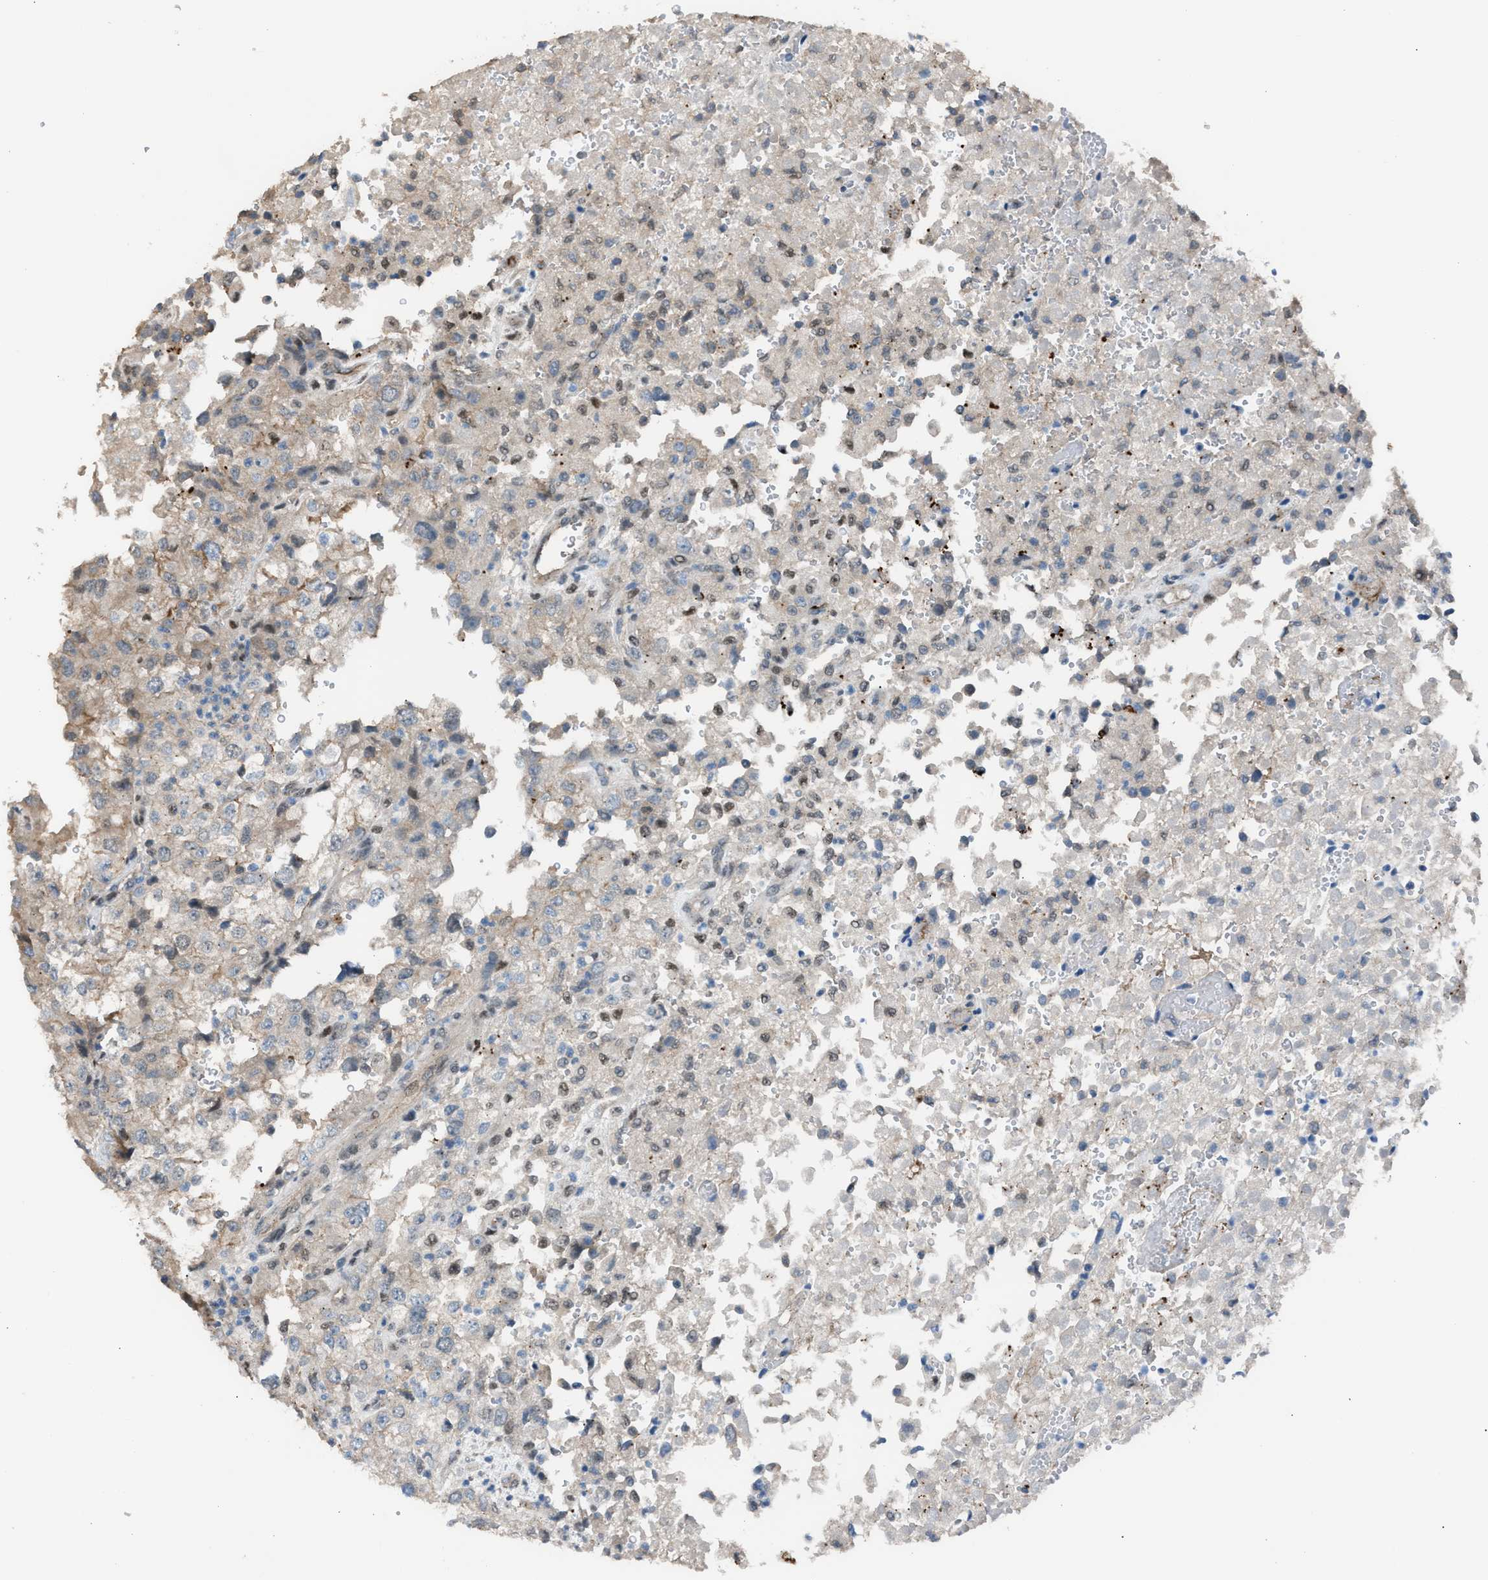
{"staining": {"intensity": "weak", "quantity": "<25%", "location": "nuclear"}, "tissue": "renal cancer", "cell_type": "Tumor cells", "image_type": "cancer", "snomed": [{"axis": "morphology", "description": "Adenocarcinoma, NOS"}, {"axis": "topography", "description": "Kidney"}], "caption": "Immunohistochemistry histopathology image of human renal cancer stained for a protein (brown), which displays no staining in tumor cells.", "gene": "CRTC1", "patient": {"sex": "female", "age": 54}}